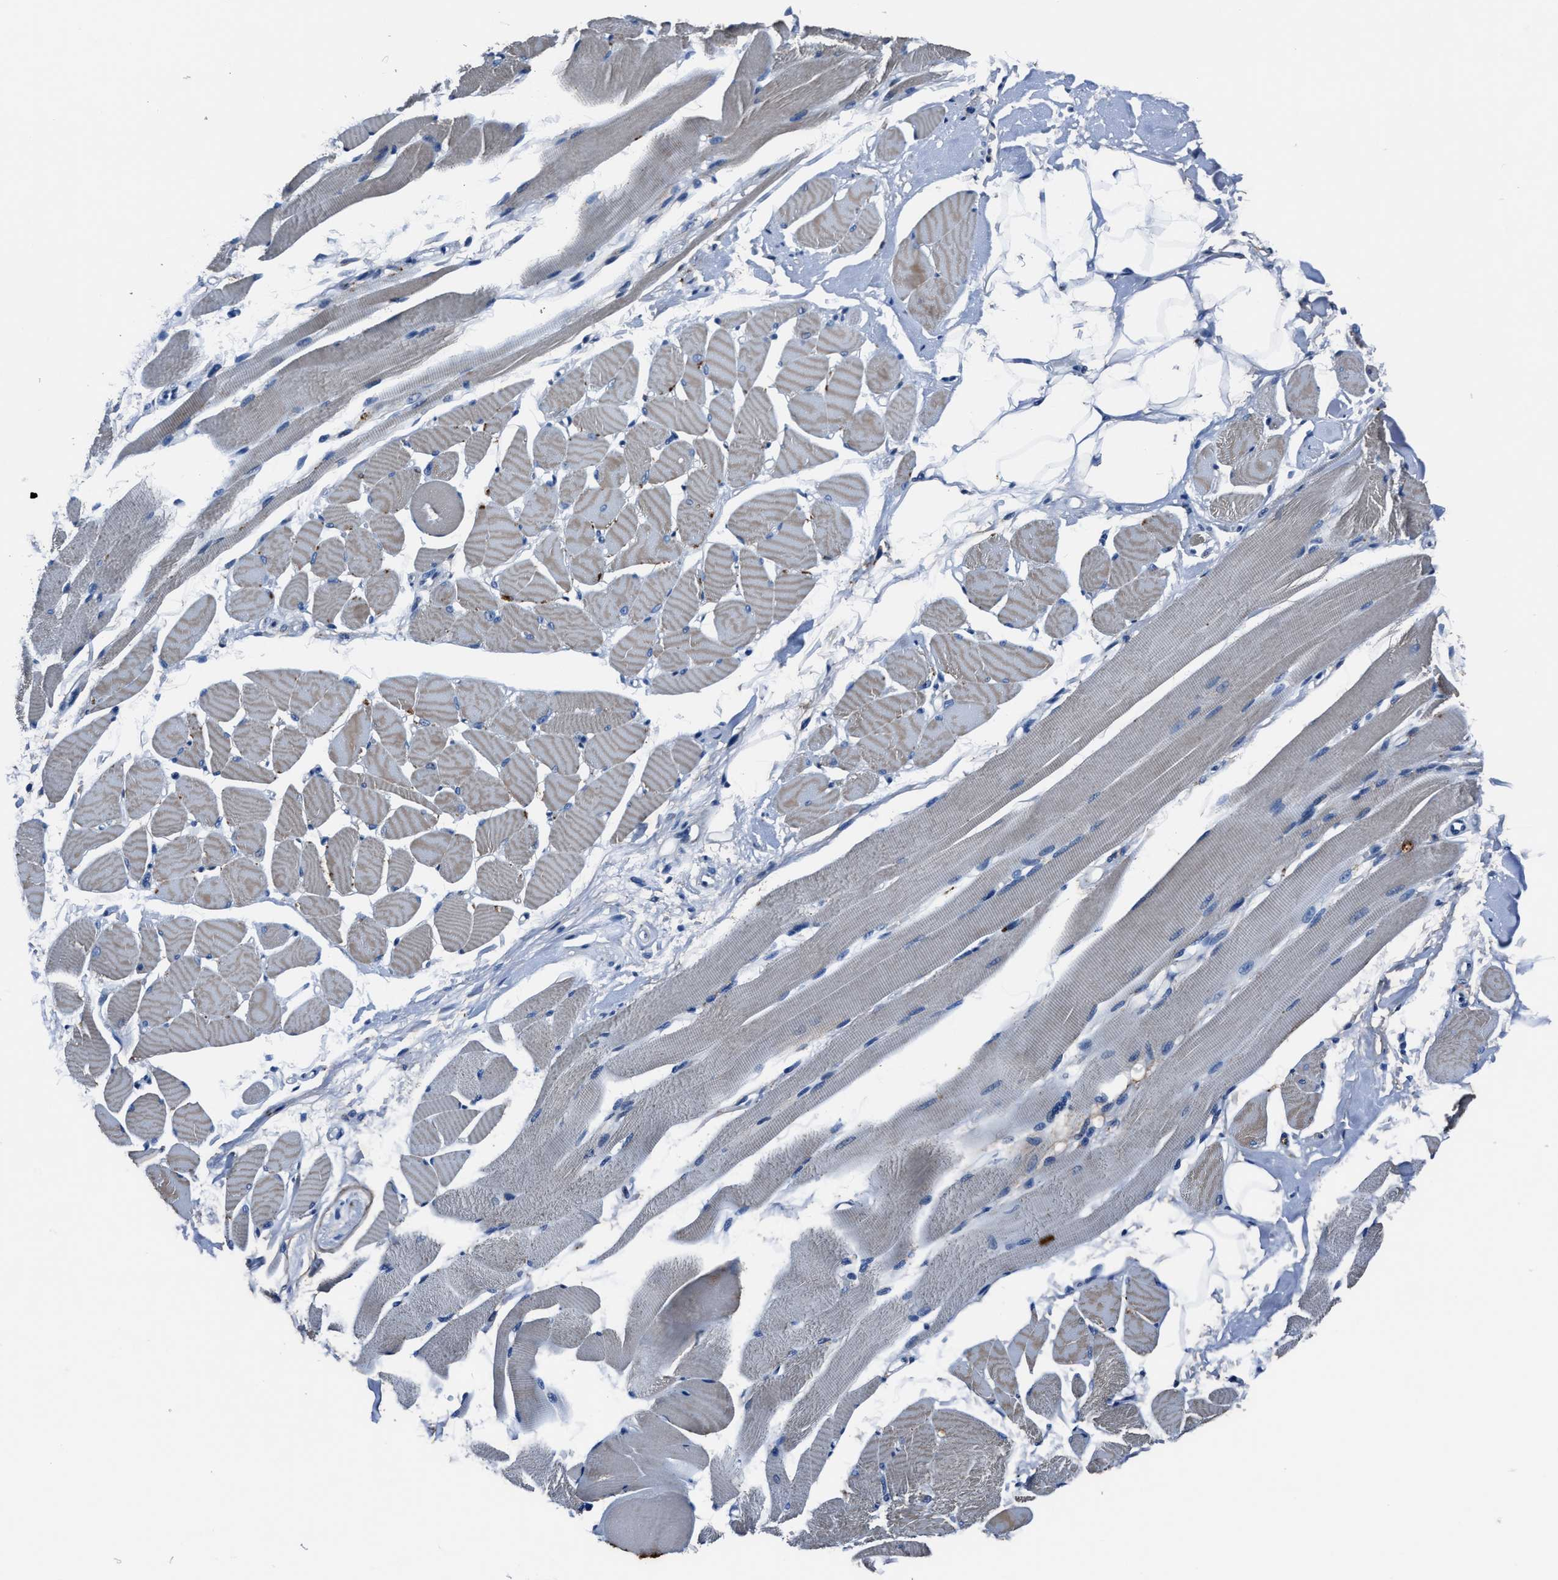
{"staining": {"intensity": "negative", "quantity": "none", "location": "none"}, "tissue": "skeletal muscle", "cell_type": "Myocytes", "image_type": "normal", "snomed": [{"axis": "morphology", "description": "Normal tissue, NOS"}, {"axis": "topography", "description": "Skeletal muscle"}, {"axis": "topography", "description": "Peripheral nerve tissue"}], "caption": "The micrograph shows no significant expression in myocytes of skeletal muscle. The staining was performed using DAB to visualize the protein expression in brown, while the nuclei were stained in blue with hematoxylin (Magnification: 20x).", "gene": "FGL2", "patient": {"sex": "female", "age": 84}}